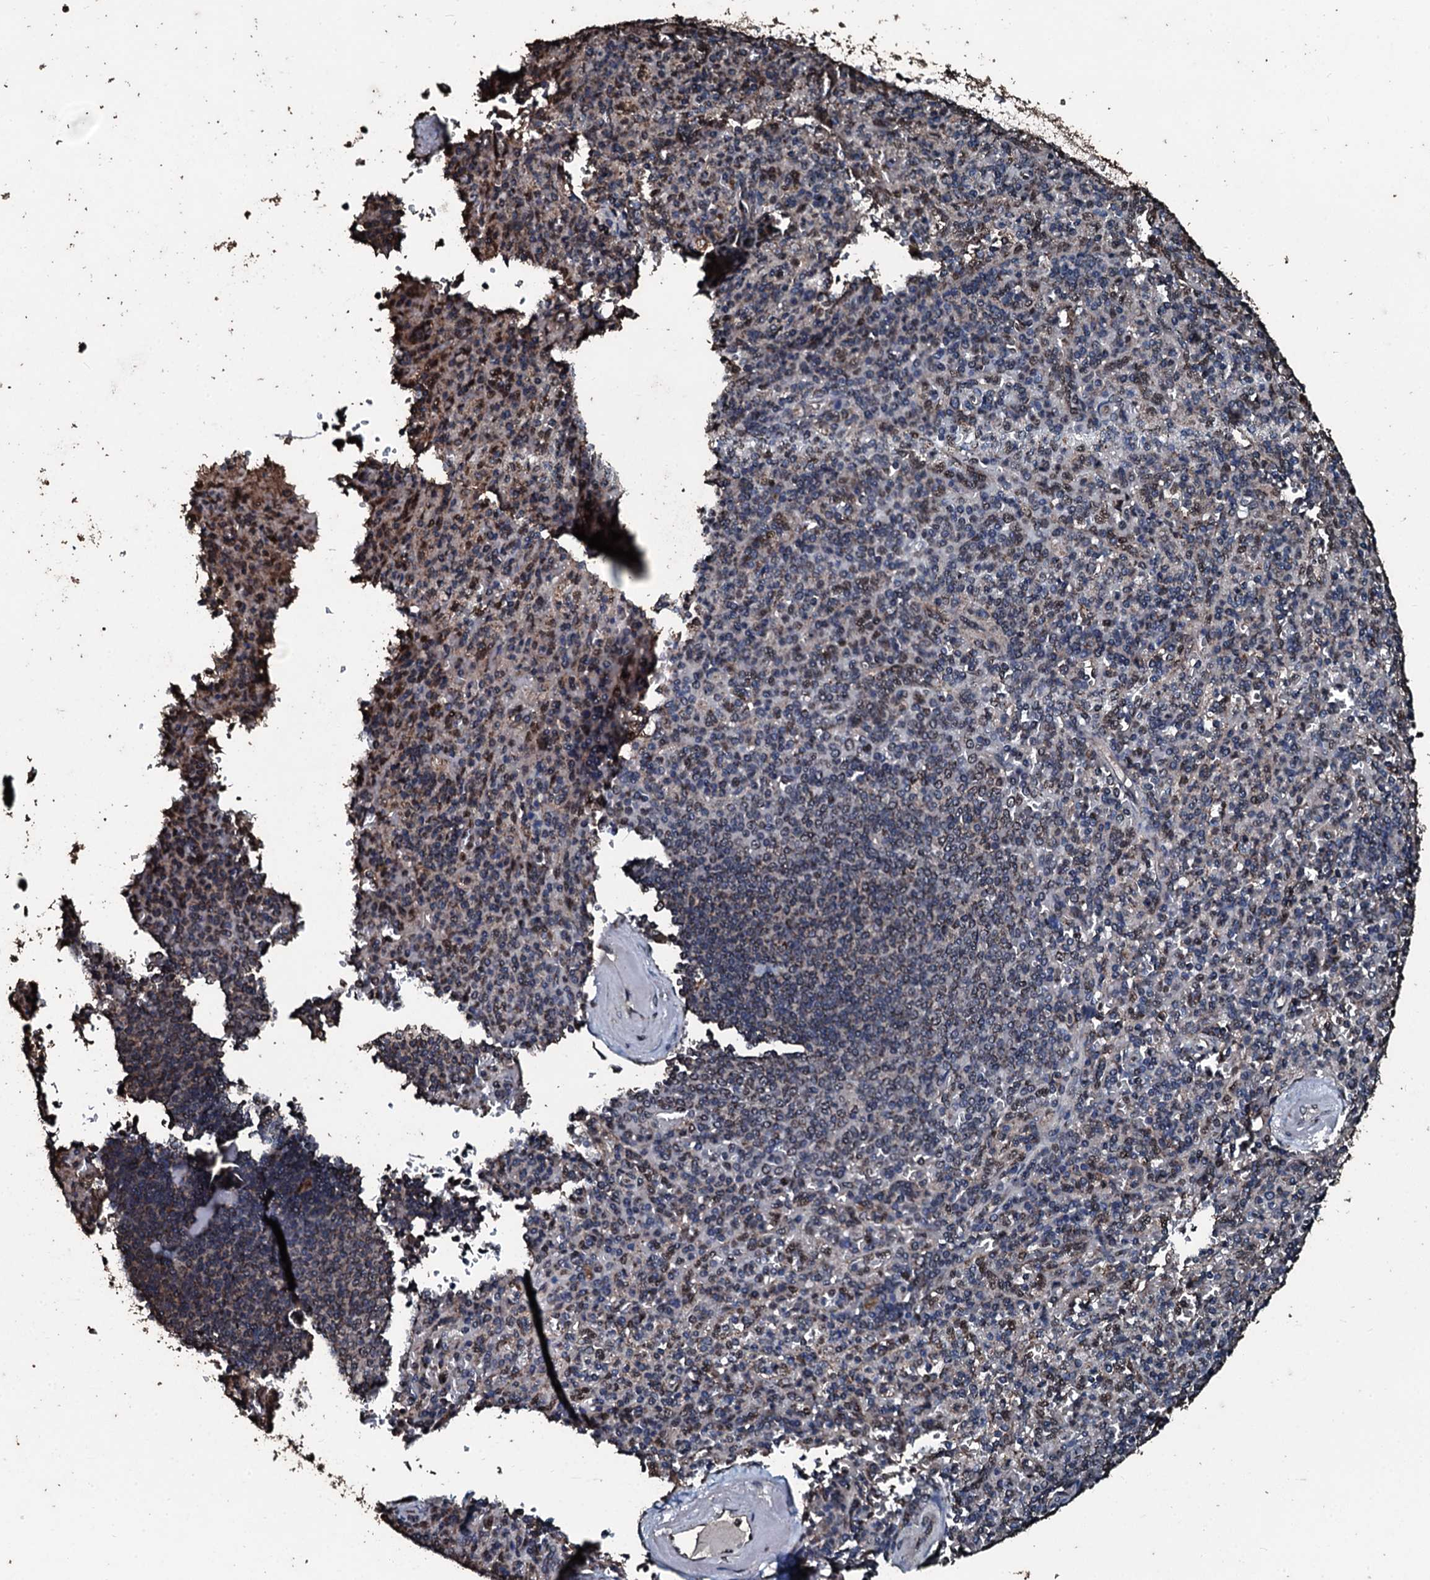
{"staining": {"intensity": "moderate", "quantity": "<25%", "location": "cytoplasmic/membranous,nuclear"}, "tissue": "spleen", "cell_type": "Cells in red pulp", "image_type": "normal", "snomed": [{"axis": "morphology", "description": "Normal tissue, NOS"}, {"axis": "topography", "description": "Spleen"}], "caption": "A brown stain labels moderate cytoplasmic/membranous,nuclear staining of a protein in cells in red pulp of benign spleen. The staining was performed using DAB, with brown indicating positive protein expression. Nuclei are stained blue with hematoxylin.", "gene": "FAAP24", "patient": {"sex": "male", "age": 82}}